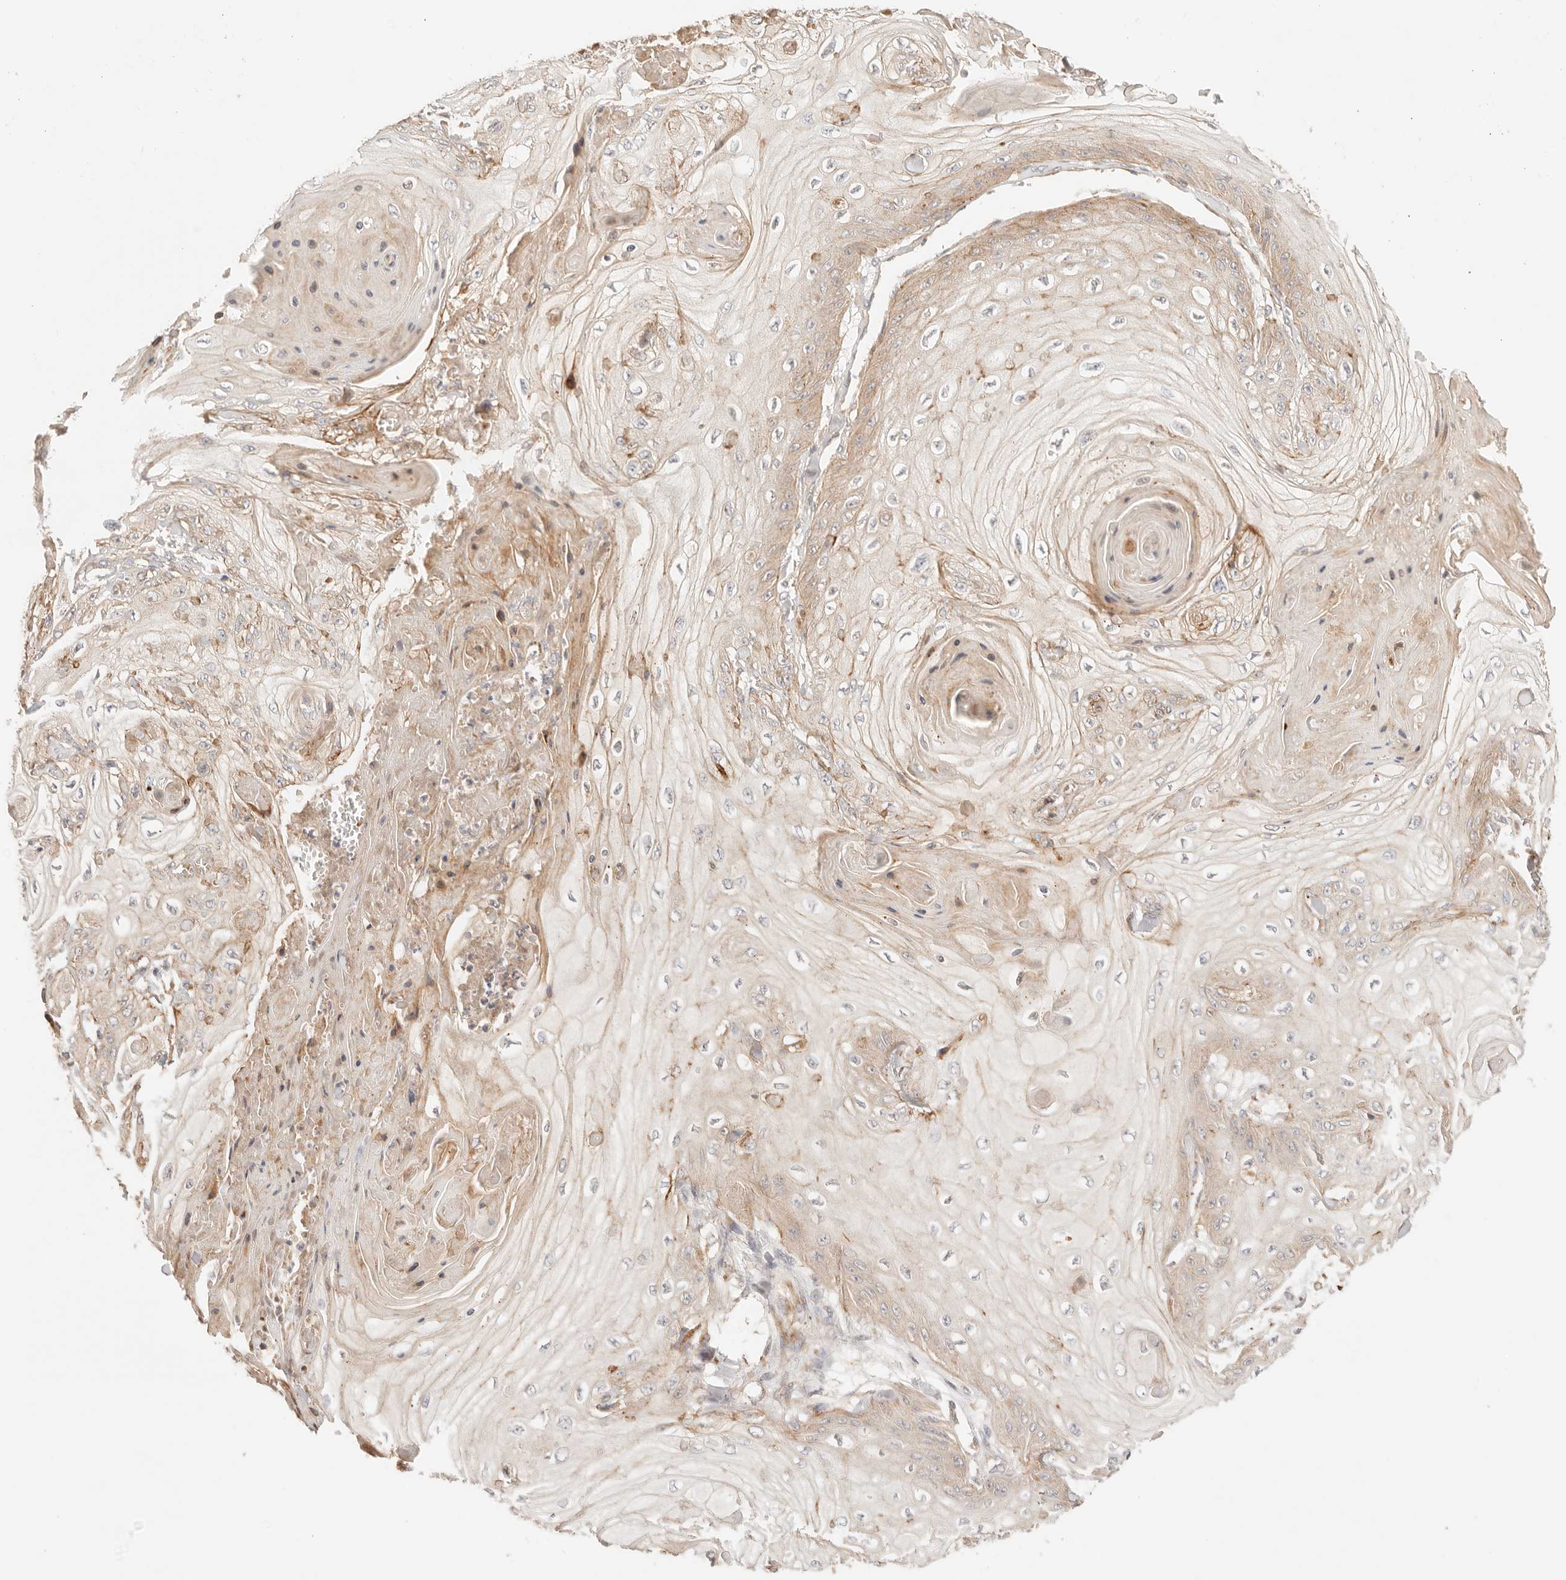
{"staining": {"intensity": "moderate", "quantity": "25%-75%", "location": "cytoplasmic/membranous"}, "tissue": "skin cancer", "cell_type": "Tumor cells", "image_type": "cancer", "snomed": [{"axis": "morphology", "description": "Squamous cell carcinoma, NOS"}, {"axis": "topography", "description": "Skin"}], "caption": "High-power microscopy captured an IHC micrograph of squamous cell carcinoma (skin), revealing moderate cytoplasmic/membranous positivity in about 25%-75% of tumor cells.", "gene": "IL1R2", "patient": {"sex": "male", "age": 74}}